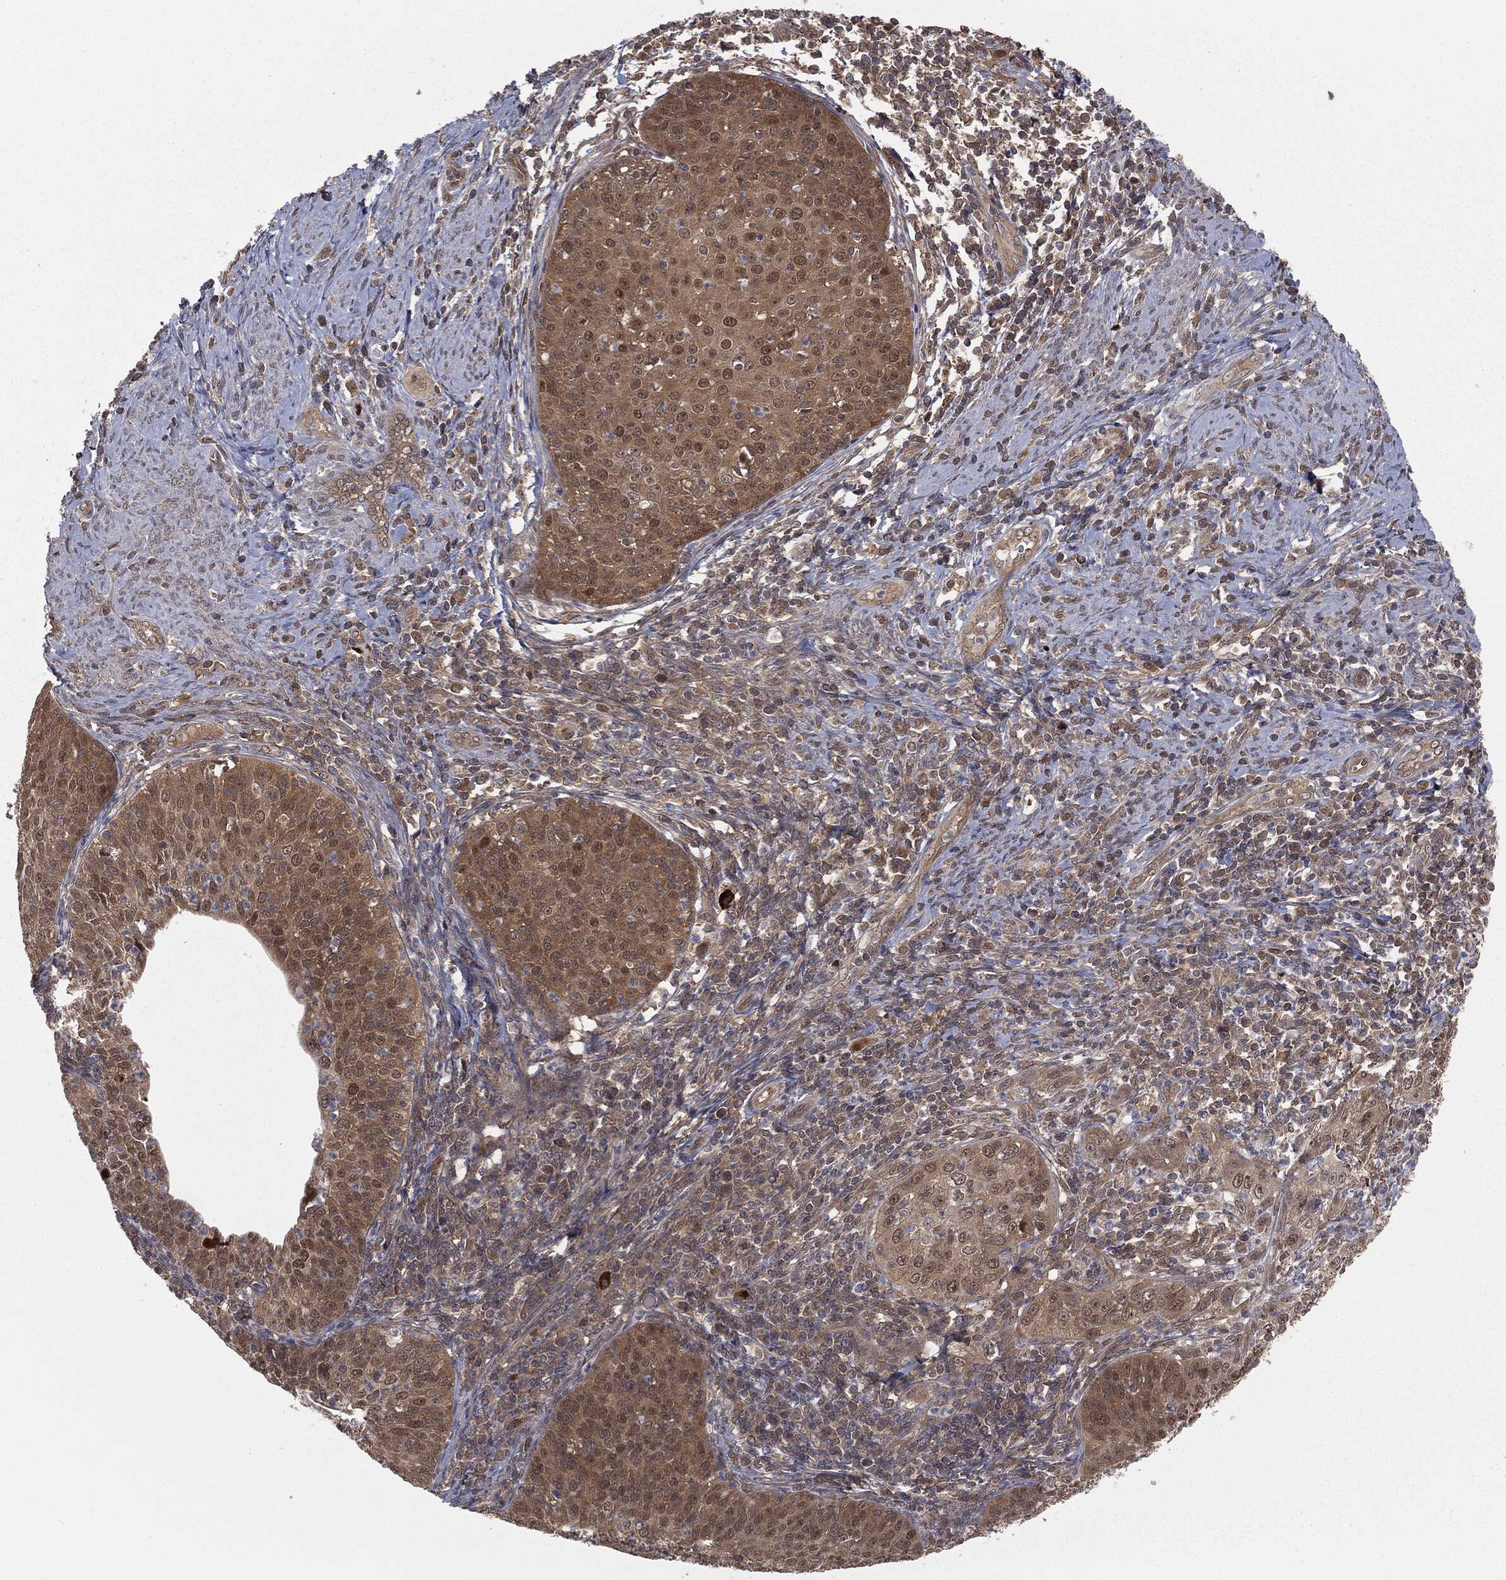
{"staining": {"intensity": "moderate", "quantity": "<25%", "location": "nuclear"}, "tissue": "cervical cancer", "cell_type": "Tumor cells", "image_type": "cancer", "snomed": [{"axis": "morphology", "description": "Squamous cell carcinoma, NOS"}, {"axis": "topography", "description": "Cervix"}], "caption": "Immunohistochemistry (DAB (3,3'-diaminobenzidine)) staining of cervical cancer demonstrates moderate nuclear protein positivity in approximately <25% of tumor cells.", "gene": "FBXO7", "patient": {"sex": "female", "age": 30}}